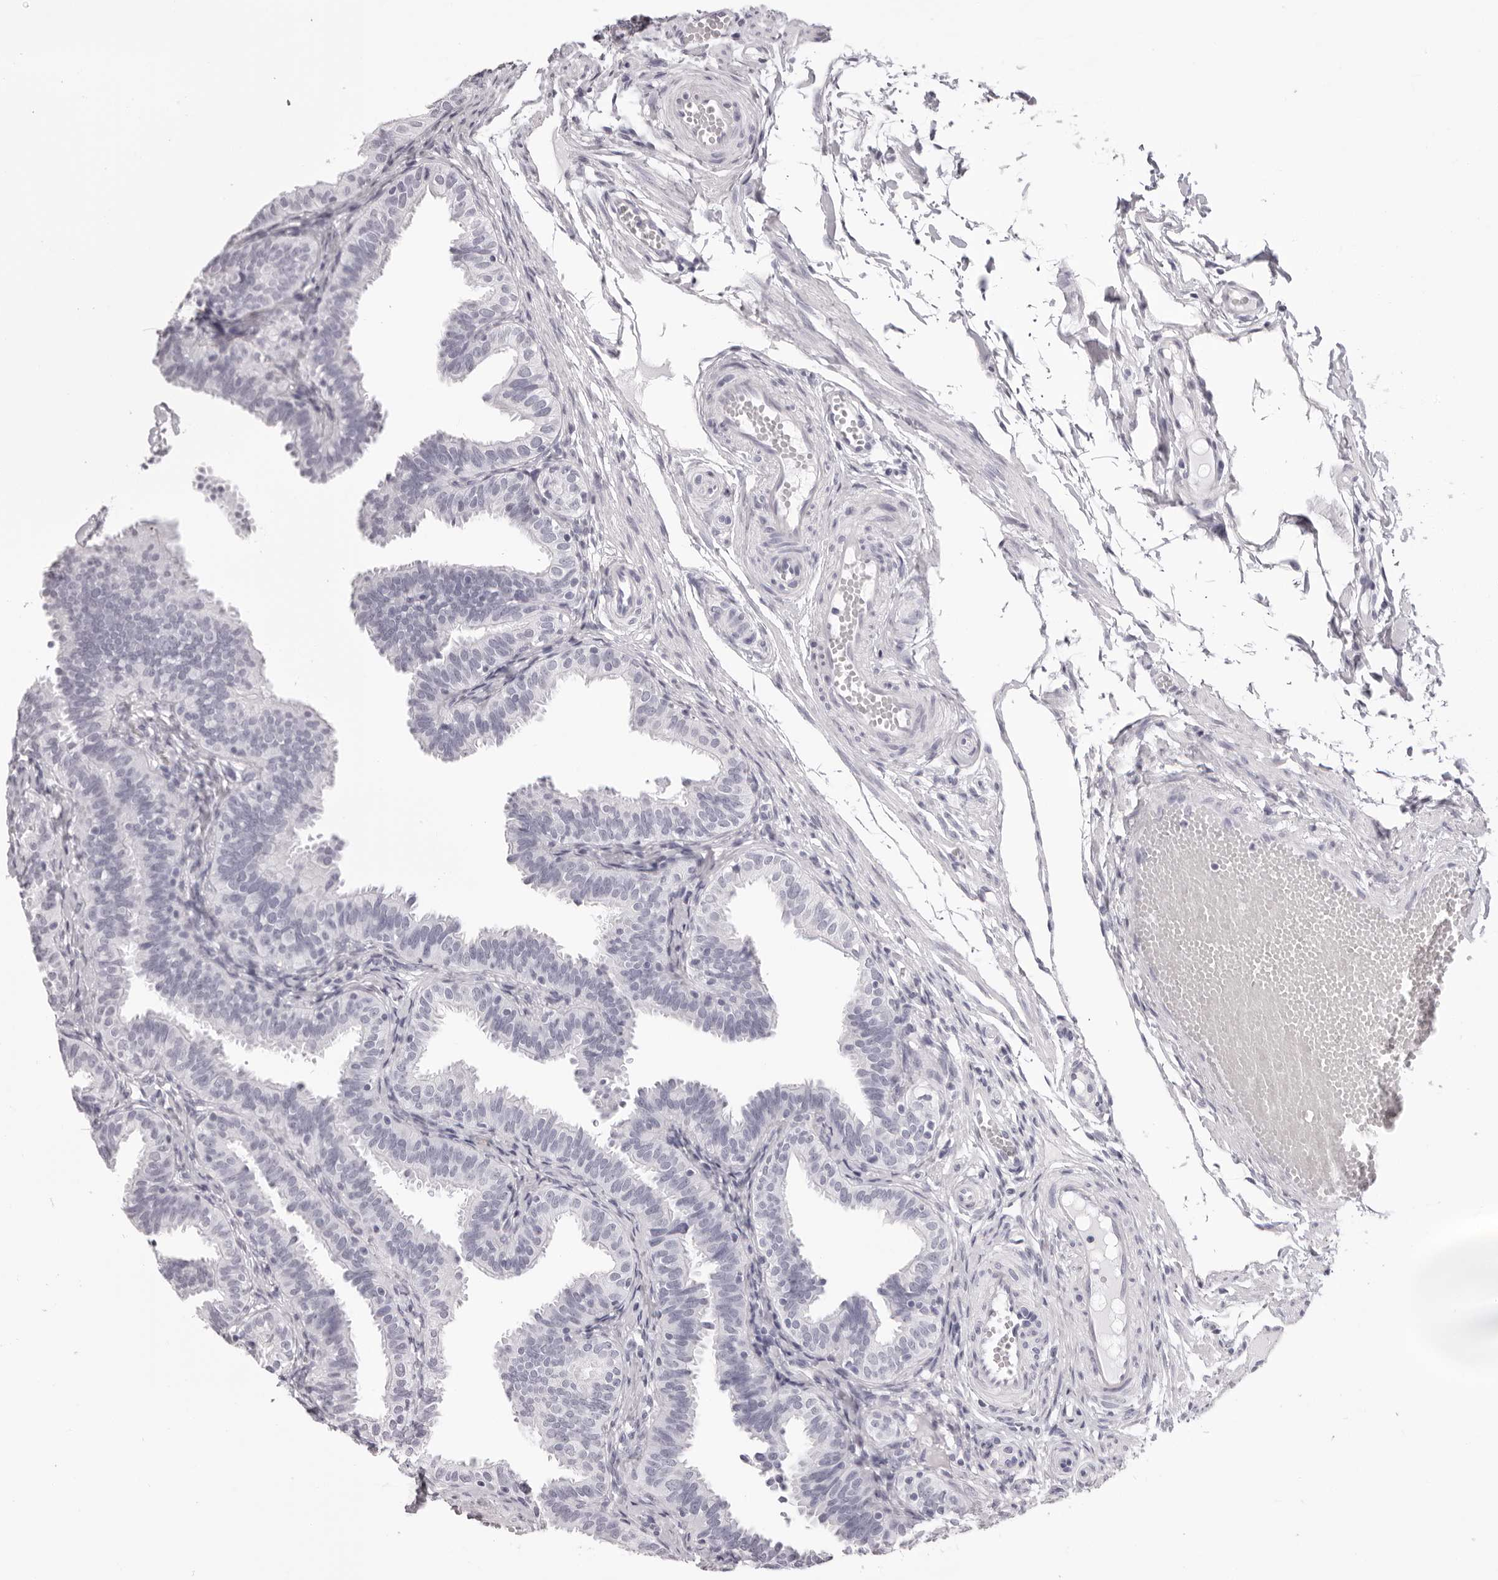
{"staining": {"intensity": "negative", "quantity": "none", "location": "none"}, "tissue": "fallopian tube", "cell_type": "Glandular cells", "image_type": "normal", "snomed": [{"axis": "morphology", "description": "Normal tissue, NOS"}, {"axis": "topography", "description": "Fallopian tube"}], "caption": "High power microscopy photomicrograph of an IHC micrograph of unremarkable fallopian tube, revealing no significant expression in glandular cells. The staining was performed using DAB to visualize the protein expression in brown, while the nuclei were stained in blue with hematoxylin (Magnification: 20x).", "gene": "RHO", "patient": {"sex": "female", "age": 35}}